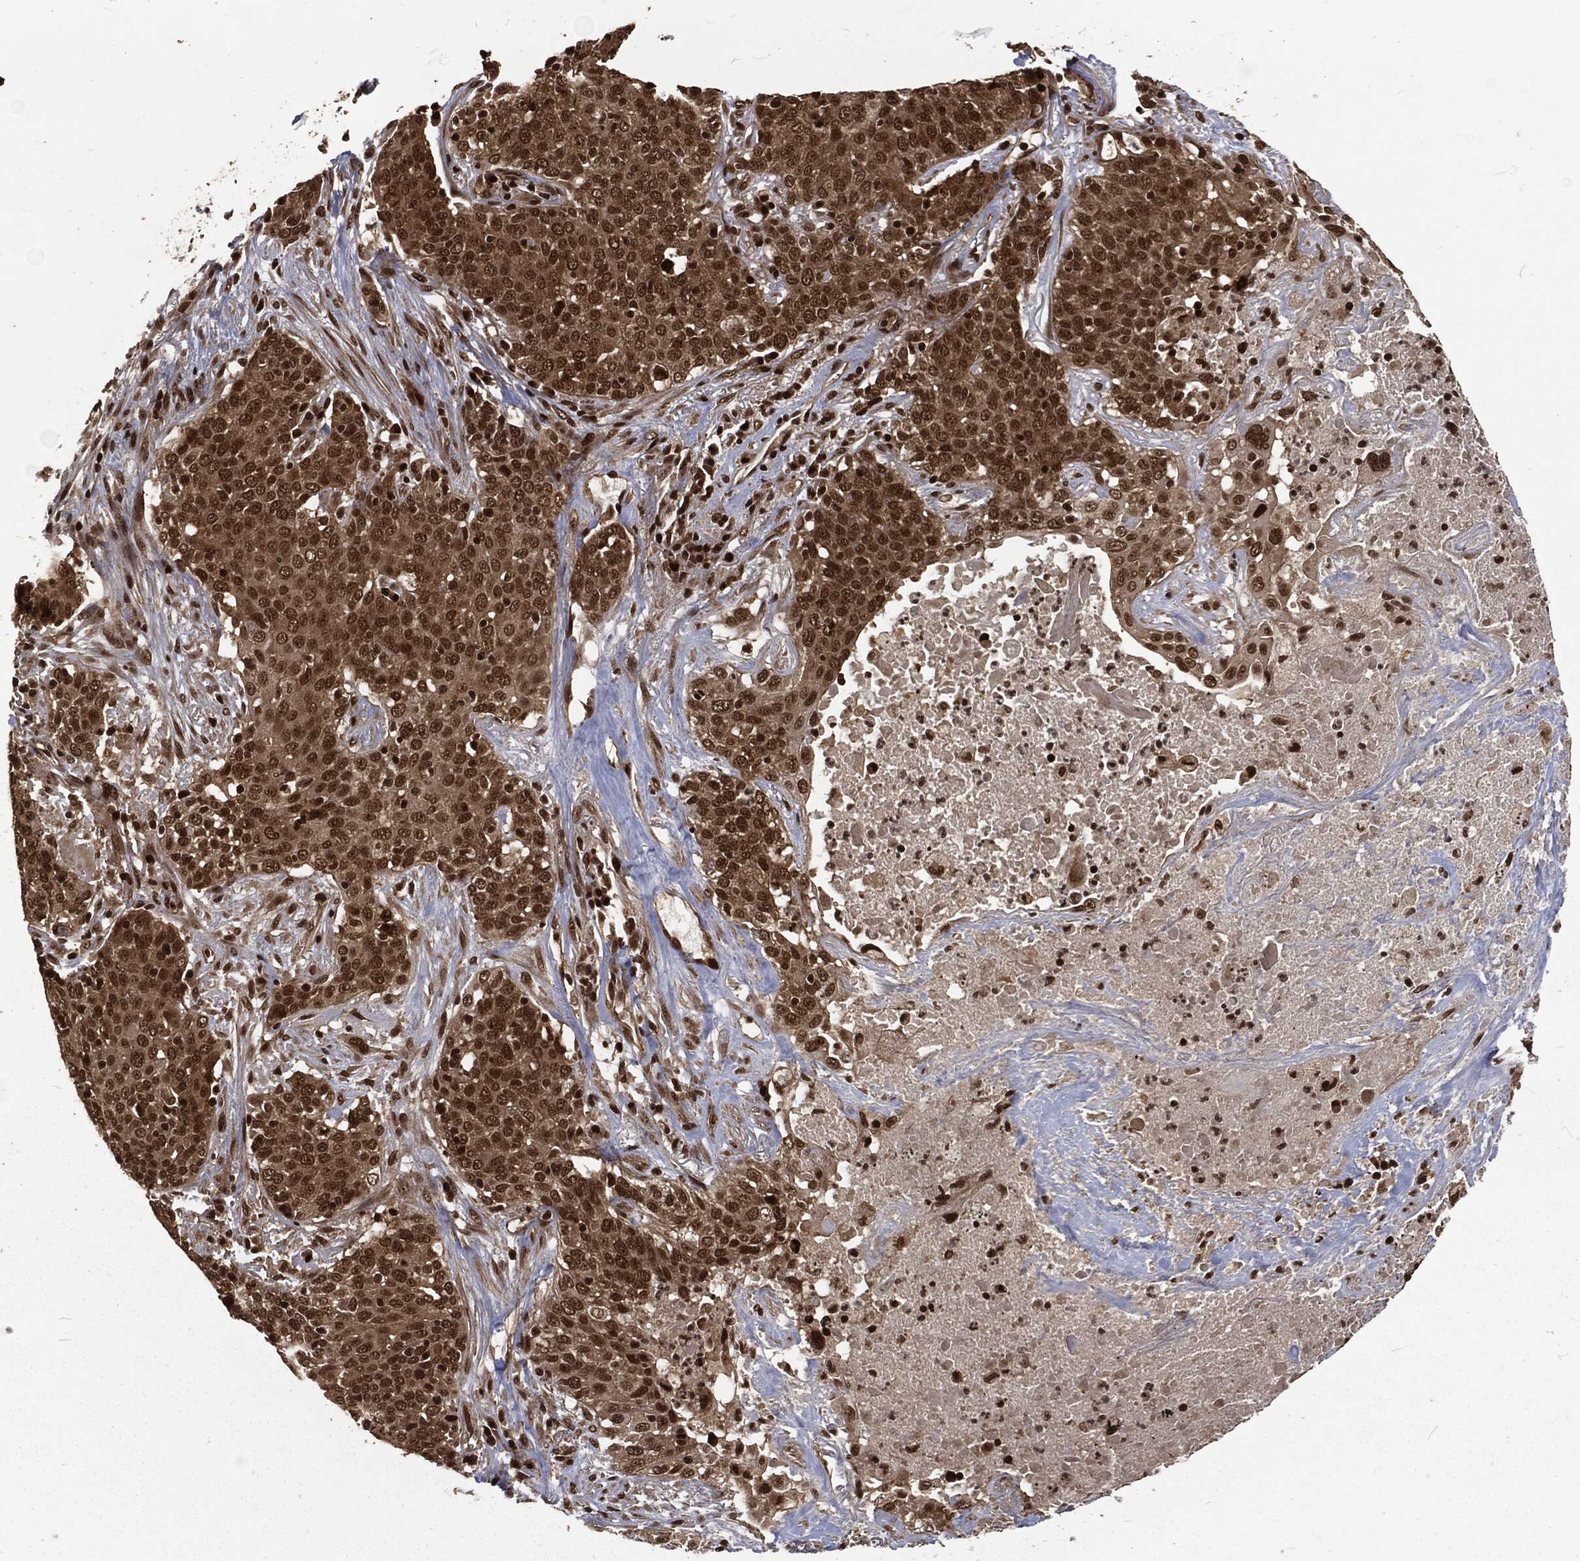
{"staining": {"intensity": "strong", "quantity": ">75%", "location": "cytoplasmic/membranous,nuclear"}, "tissue": "lung cancer", "cell_type": "Tumor cells", "image_type": "cancer", "snomed": [{"axis": "morphology", "description": "Squamous cell carcinoma, NOS"}, {"axis": "topography", "description": "Lung"}], "caption": "Protein analysis of squamous cell carcinoma (lung) tissue shows strong cytoplasmic/membranous and nuclear positivity in approximately >75% of tumor cells.", "gene": "NGRN", "patient": {"sex": "male", "age": 82}}